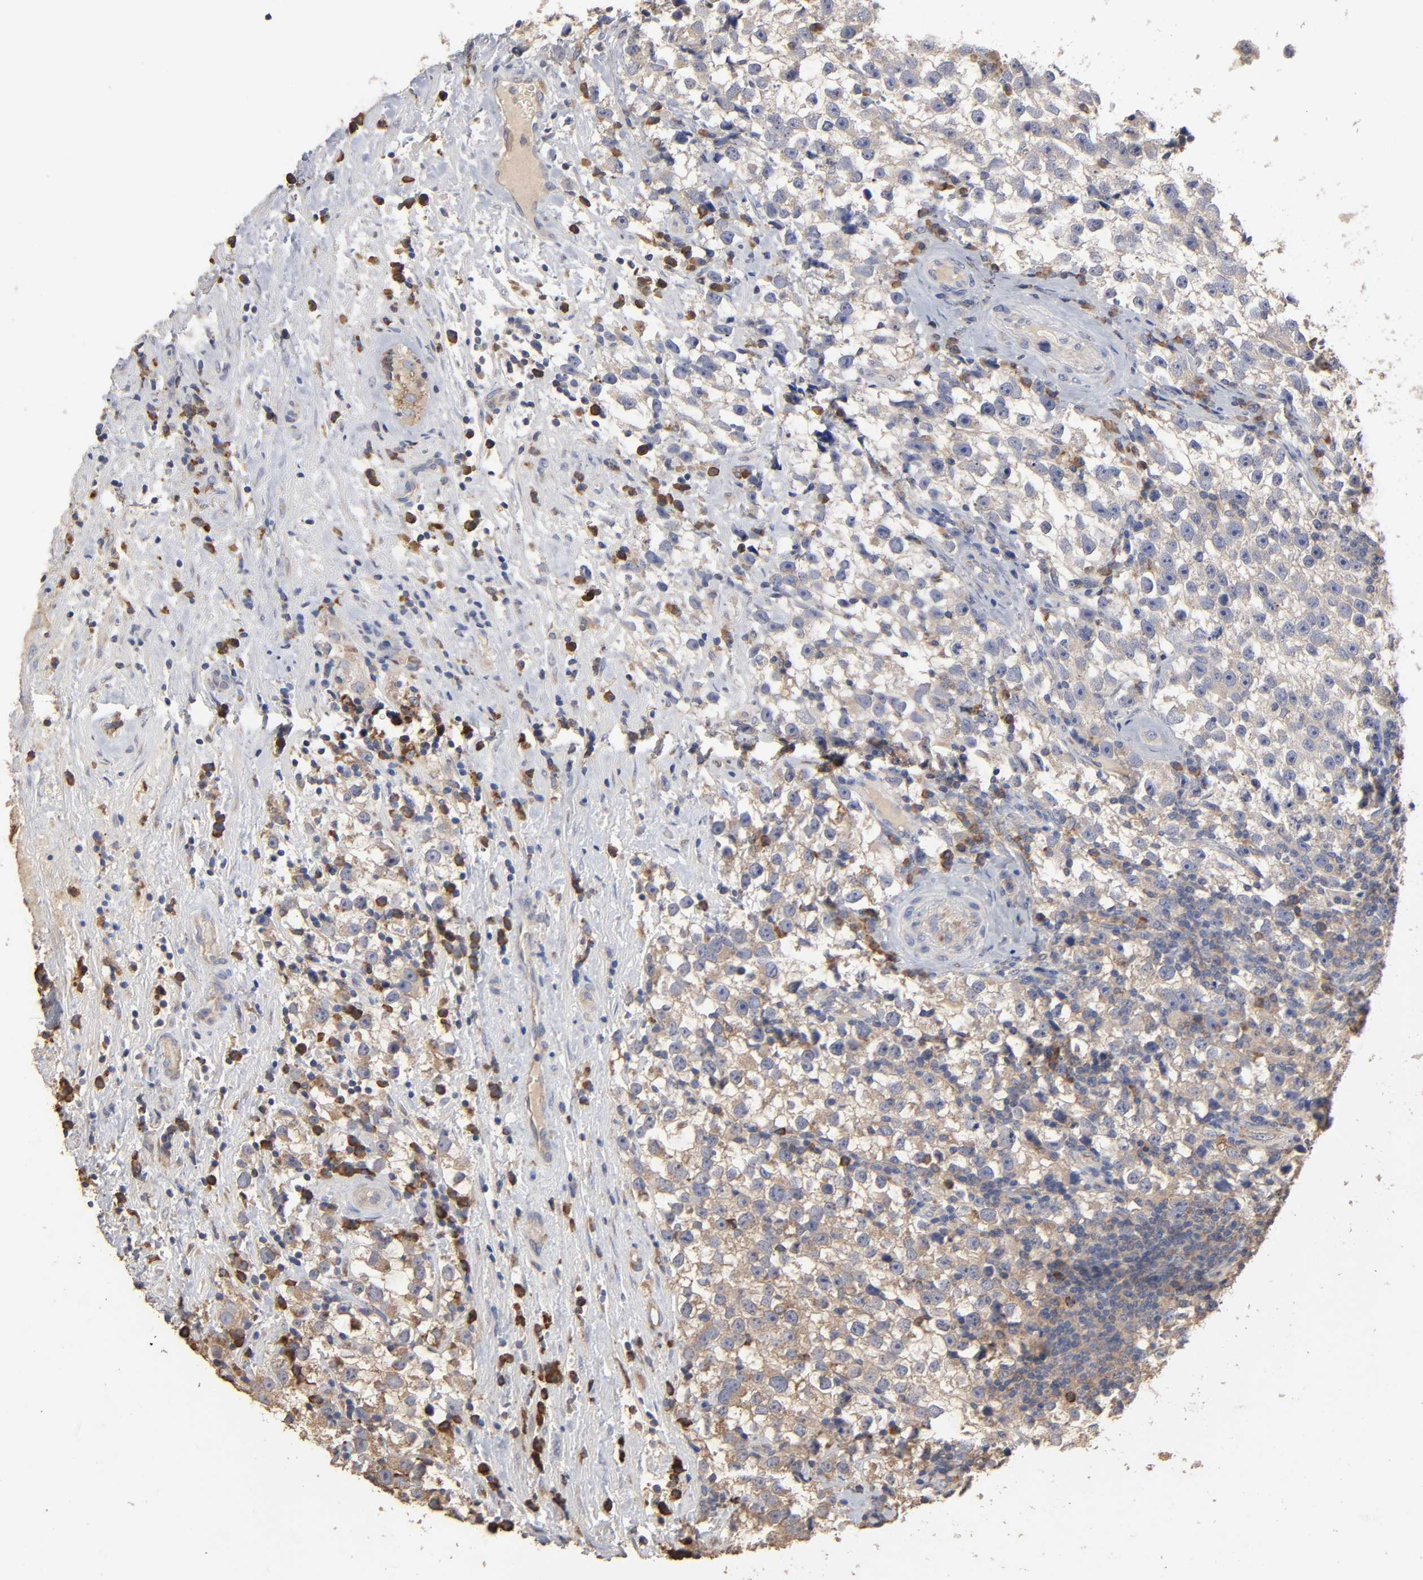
{"staining": {"intensity": "weak", "quantity": "25%-75%", "location": "cytoplasmic/membranous"}, "tissue": "testis cancer", "cell_type": "Tumor cells", "image_type": "cancer", "snomed": [{"axis": "morphology", "description": "Seminoma, NOS"}, {"axis": "topography", "description": "Testis"}], "caption": "Human seminoma (testis) stained with a brown dye shows weak cytoplasmic/membranous positive expression in approximately 25%-75% of tumor cells.", "gene": "EIF4G2", "patient": {"sex": "male", "age": 33}}